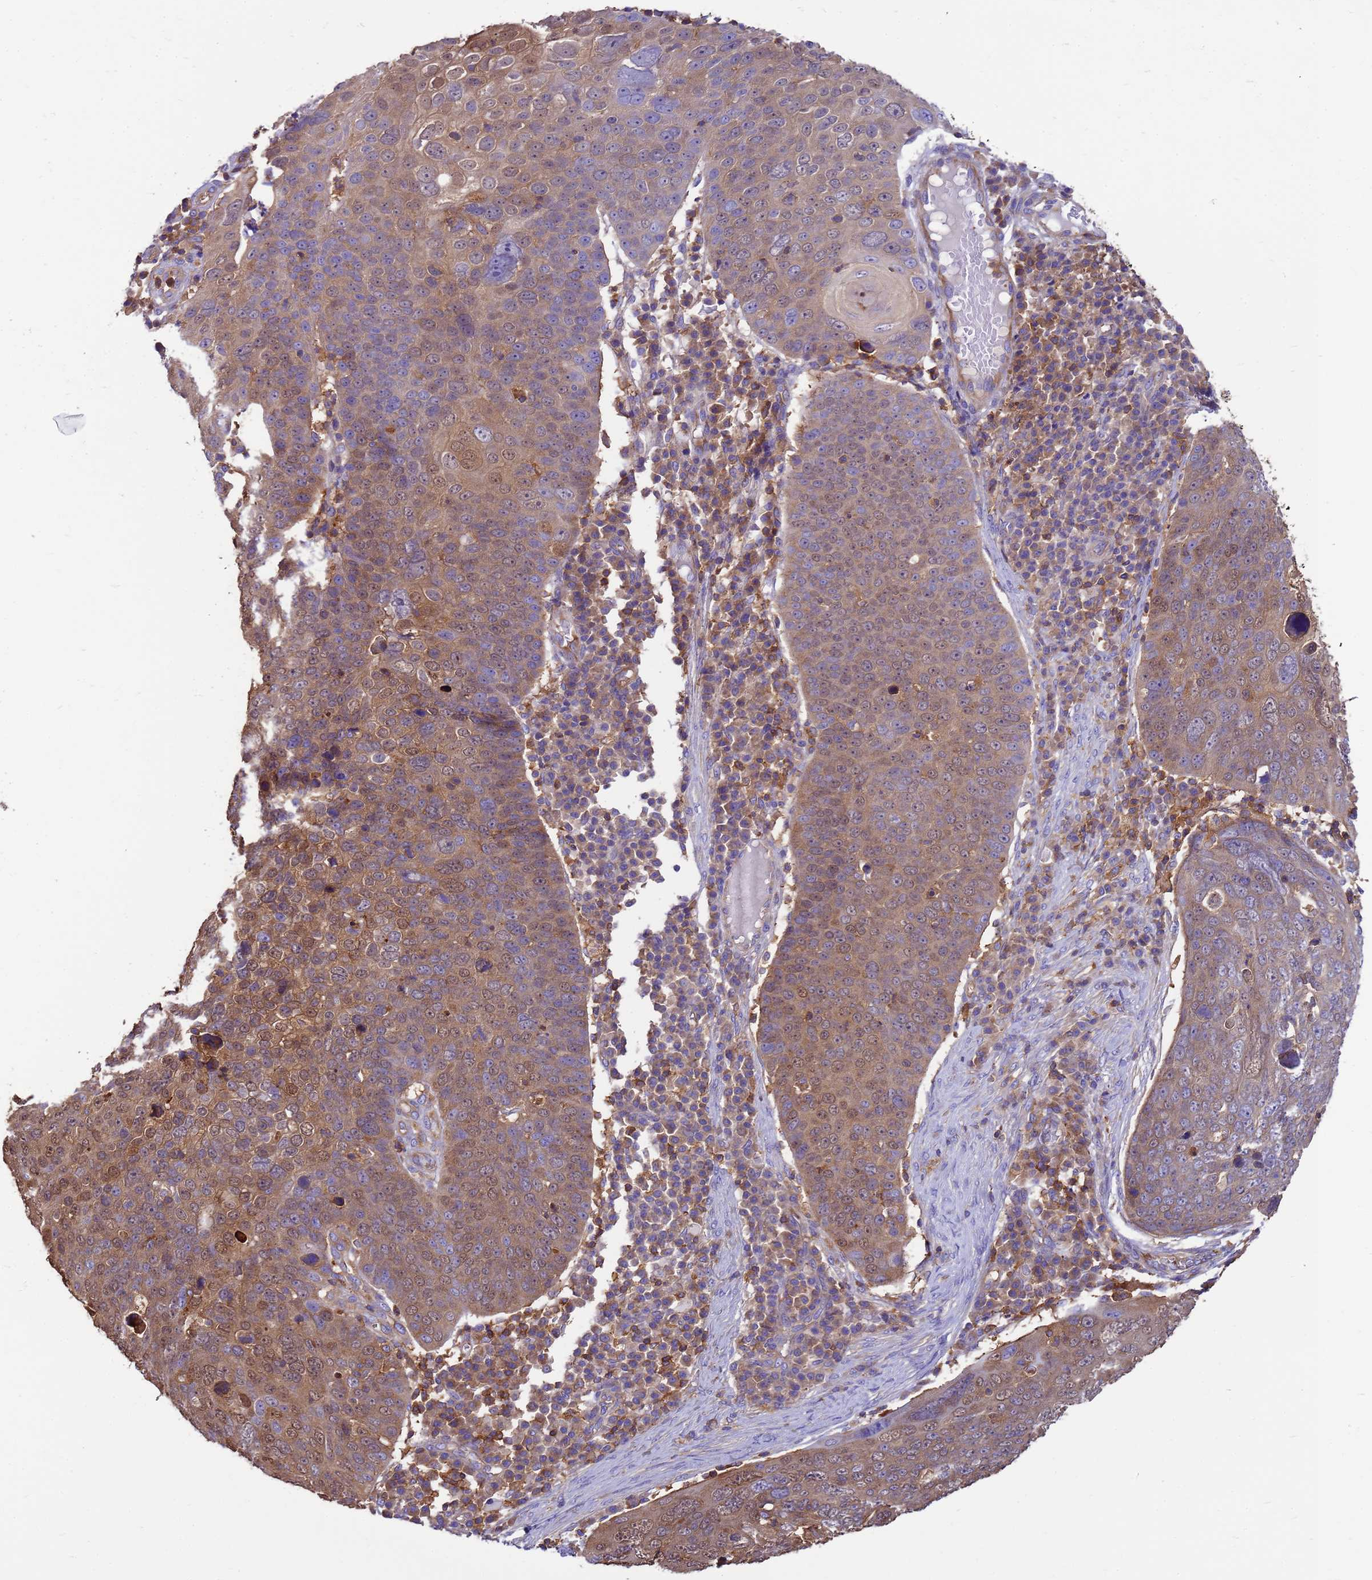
{"staining": {"intensity": "moderate", "quantity": ">75%", "location": "cytoplasmic/membranous,nuclear"}, "tissue": "skin cancer", "cell_type": "Tumor cells", "image_type": "cancer", "snomed": [{"axis": "morphology", "description": "Squamous cell carcinoma, NOS"}, {"axis": "topography", "description": "Skin"}], "caption": "A histopathology image showing moderate cytoplasmic/membranous and nuclear expression in approximately >75% of tumor cells in squamous cell carcinoma (skin), as visualized by brown immunohistochemical staining.", "gene": "ZNF235", "patient": {"sex": "male", "age": 71}}